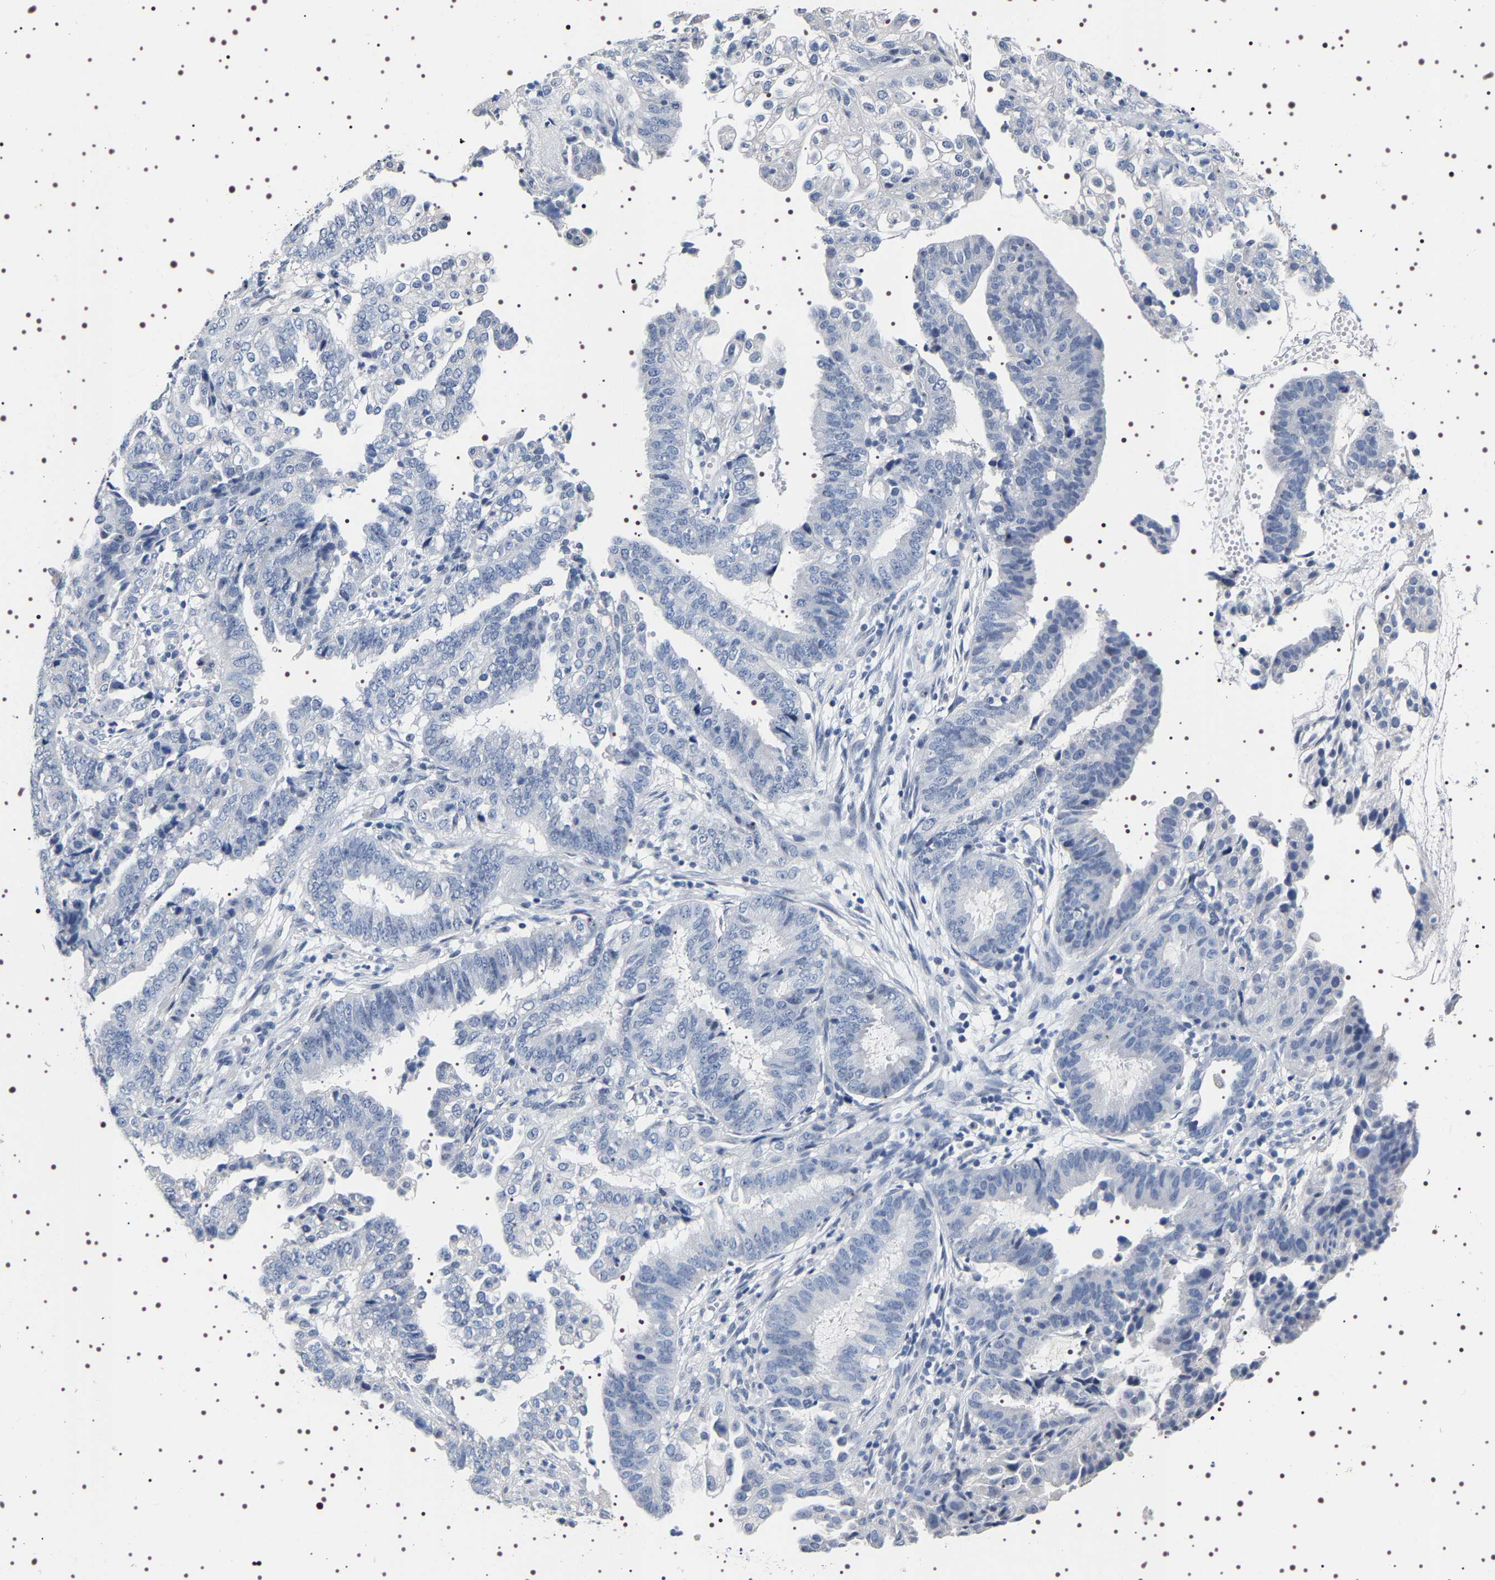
{"staining": {"intensity": "negative", "quantity": "none", "location": "none"}, "tissue": "endometrial cancer", "cell_type": "Tumor cells", "image_type": "cancer", "snomed": [{"axis": "morphology", "description": "Adenocarcinoma, NOS"}, {"axis": "topography", "description": "Endometrium"}], "caption": "Immunohistochemistry (IHC) histopathology image of neoplastic tissue: adenocarcinoma (endometrial) stained with DAB shows no significant protein positivity in tumor cells.", "gene": "UBQLN3", "patient": {"sex": "female", "age": 51}}